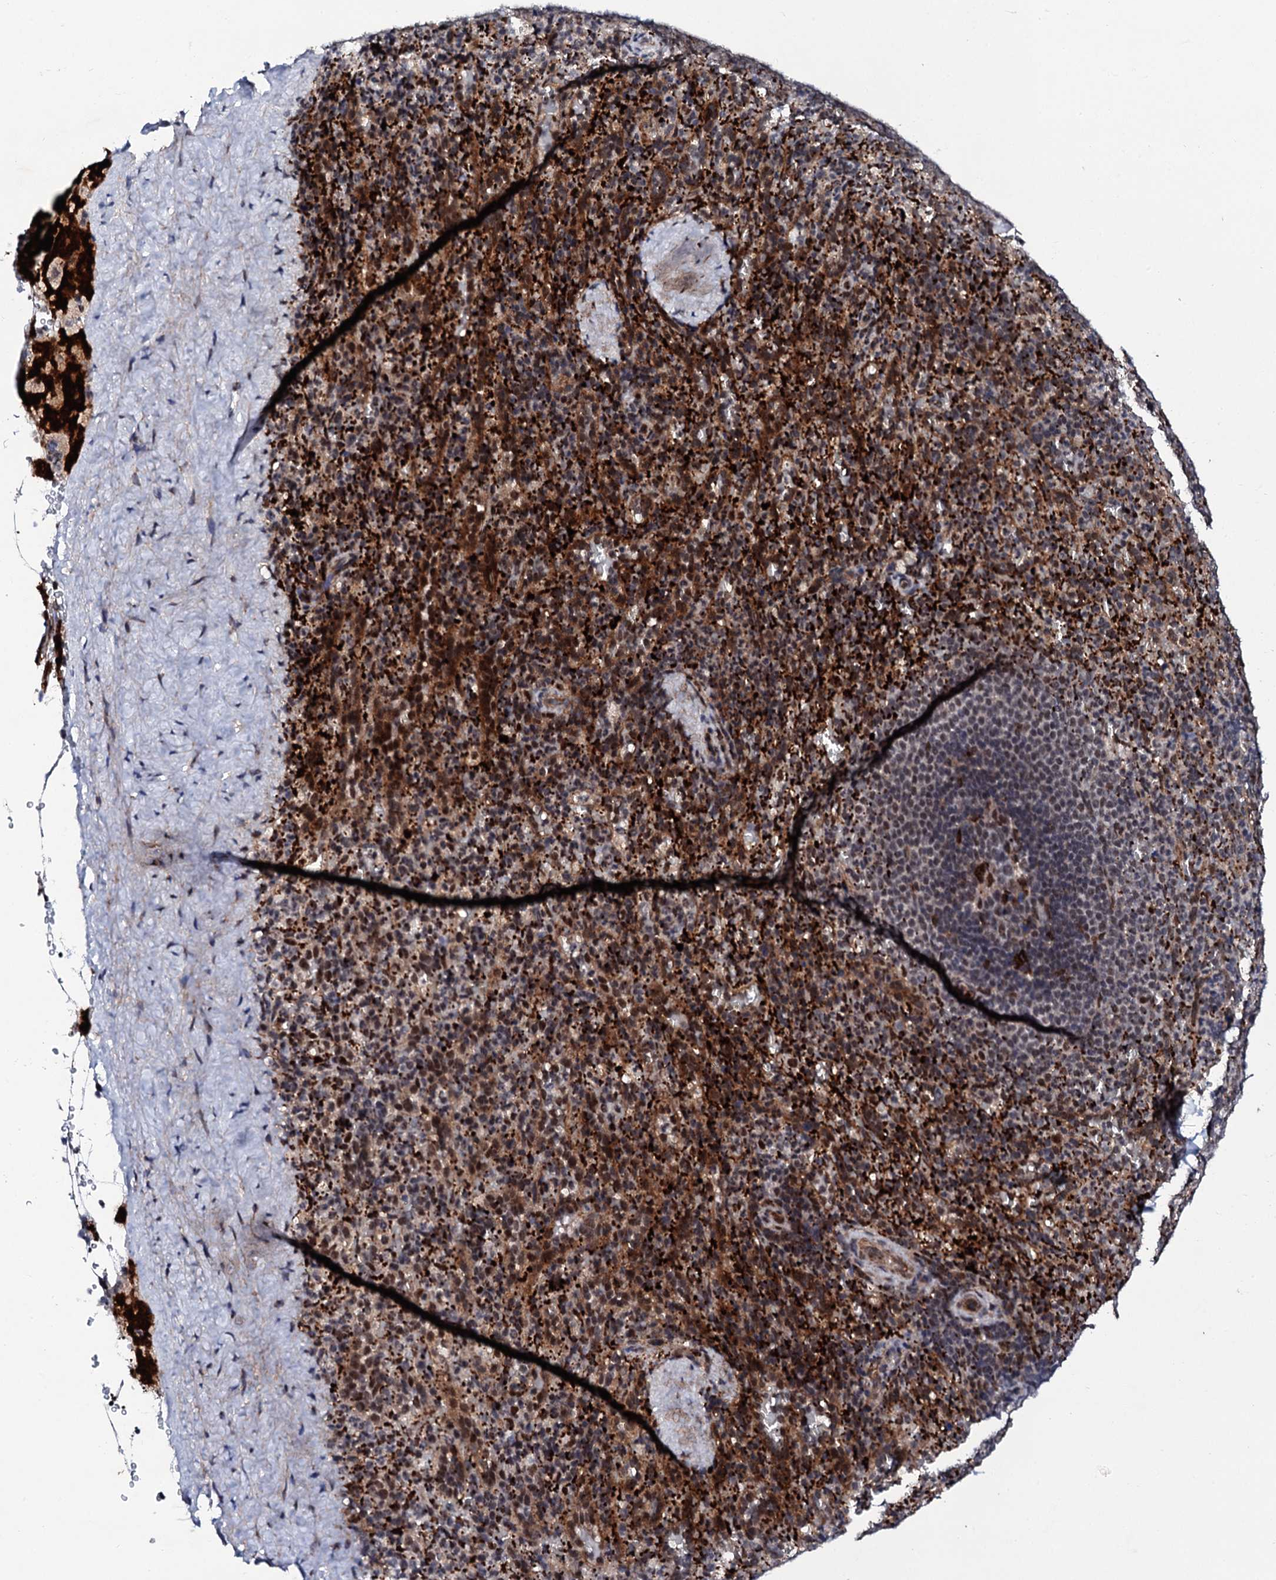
{"staining": {"intensity": "strong", "quantity": "25%-75%", "location": "cytoplasmic/membranous"}, "tissue": "spleen", "cell_type": "Cells in red pulp", "image_type": "normal", "snomed": [{"axis": "morphology", "description": "Normal tissue, NOS"}, {"axis": "topography", "description": "Spleen"}], "caption": "Brown immunohistochemical staining in normal spleen displays strong cytoplasmic/membranous positivity in about 25%-75% of cells in red pulp. The protein of interest is shown in brown color, while the nuclei are stained blue.", "gene": "CSTF3", "patient": {"sex": "female", "age": 21}}